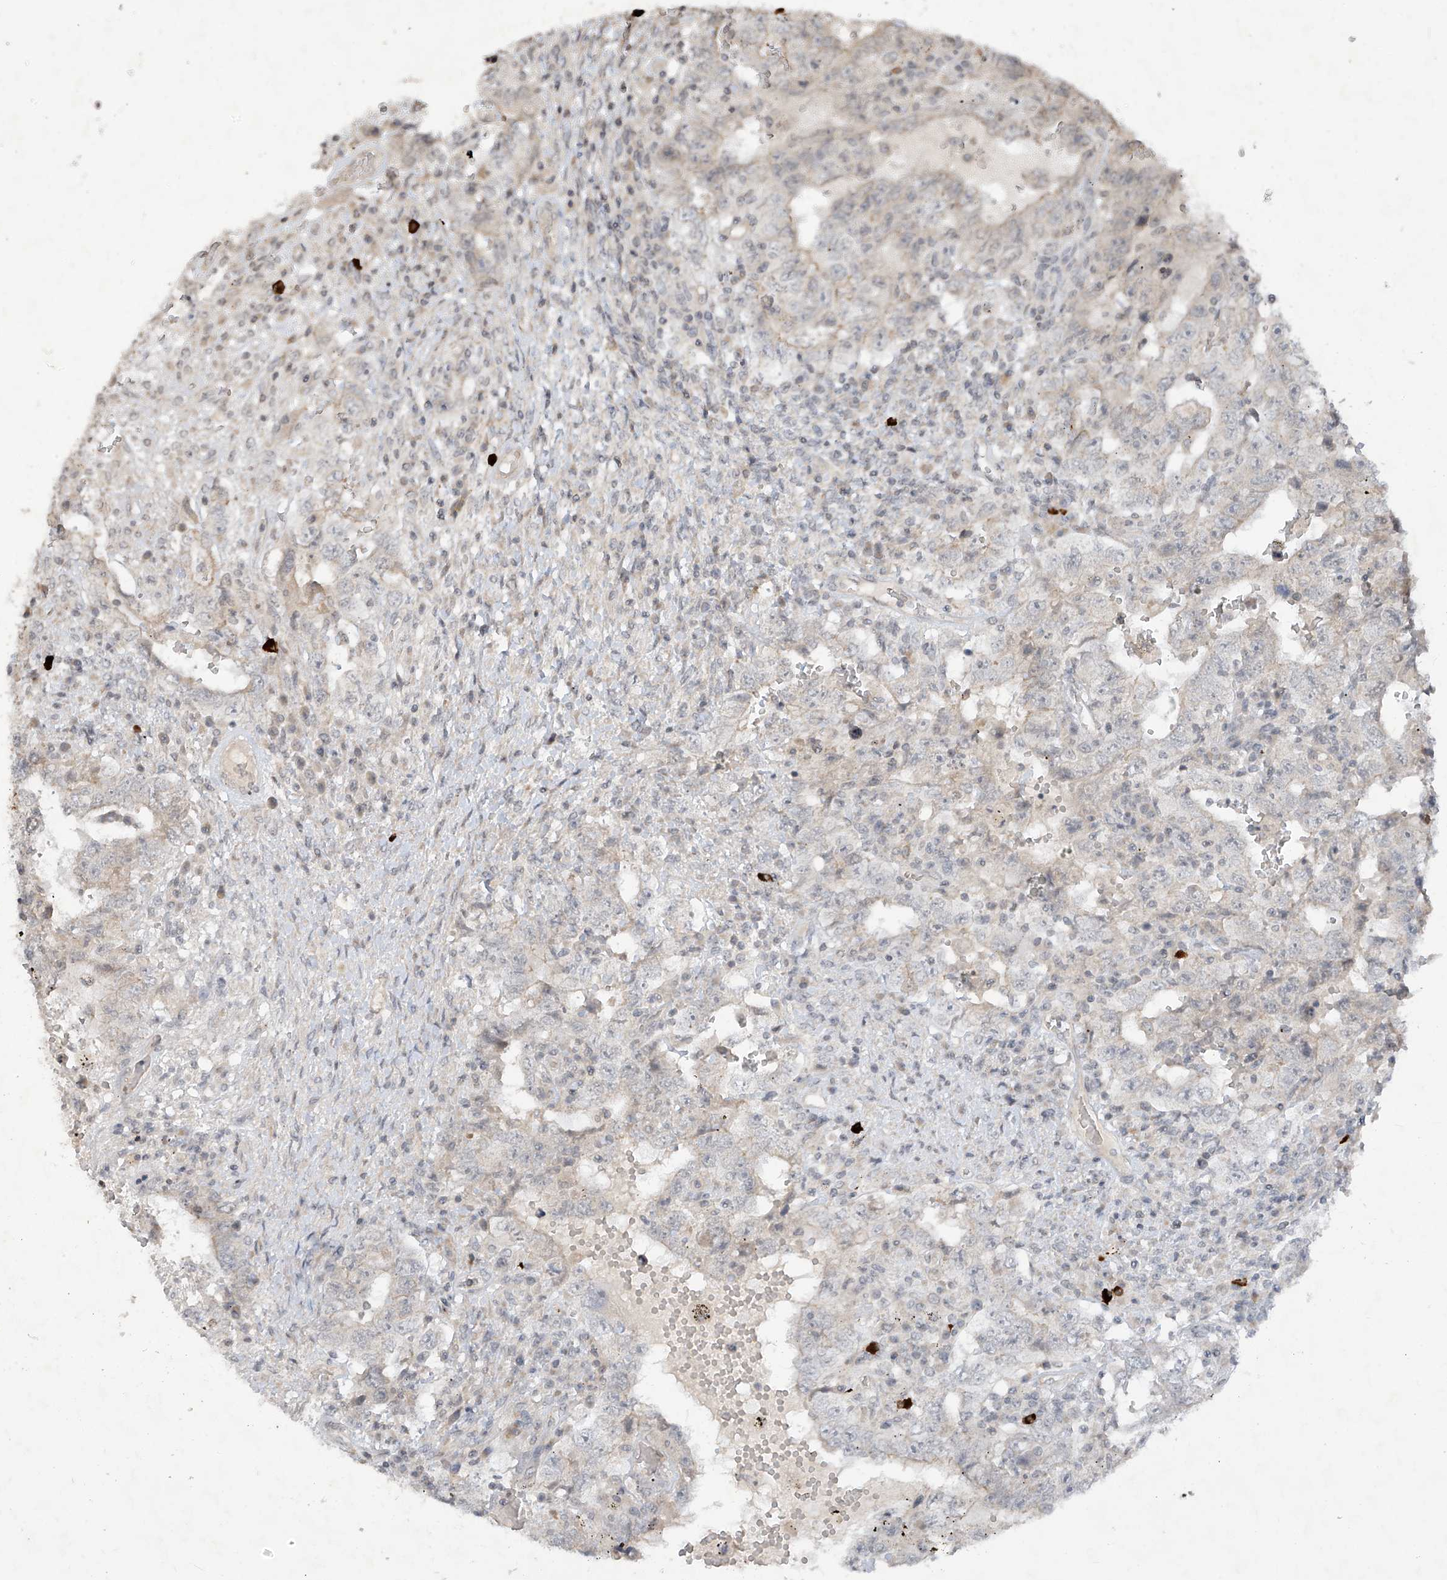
{"staining": {"intensity": "weak", "quantity": "<25%", "location": "cytoplasmic/membranous"}, "tissue": "testis cancer", "cell_type": "Tumor cells", "image_type": "cancer", "snomed": [{"axis": "morphology", "description": "Carcinoma, Embryonal, NOS"}, {"axis": "topography", "description": "Testis"}], "caption": "The micrograph reveals no significant staining in tumor cells of embryonal carcinoma (testis).", "gene": "DGKQ", "patient": {"sex": "male", "age": 26}}